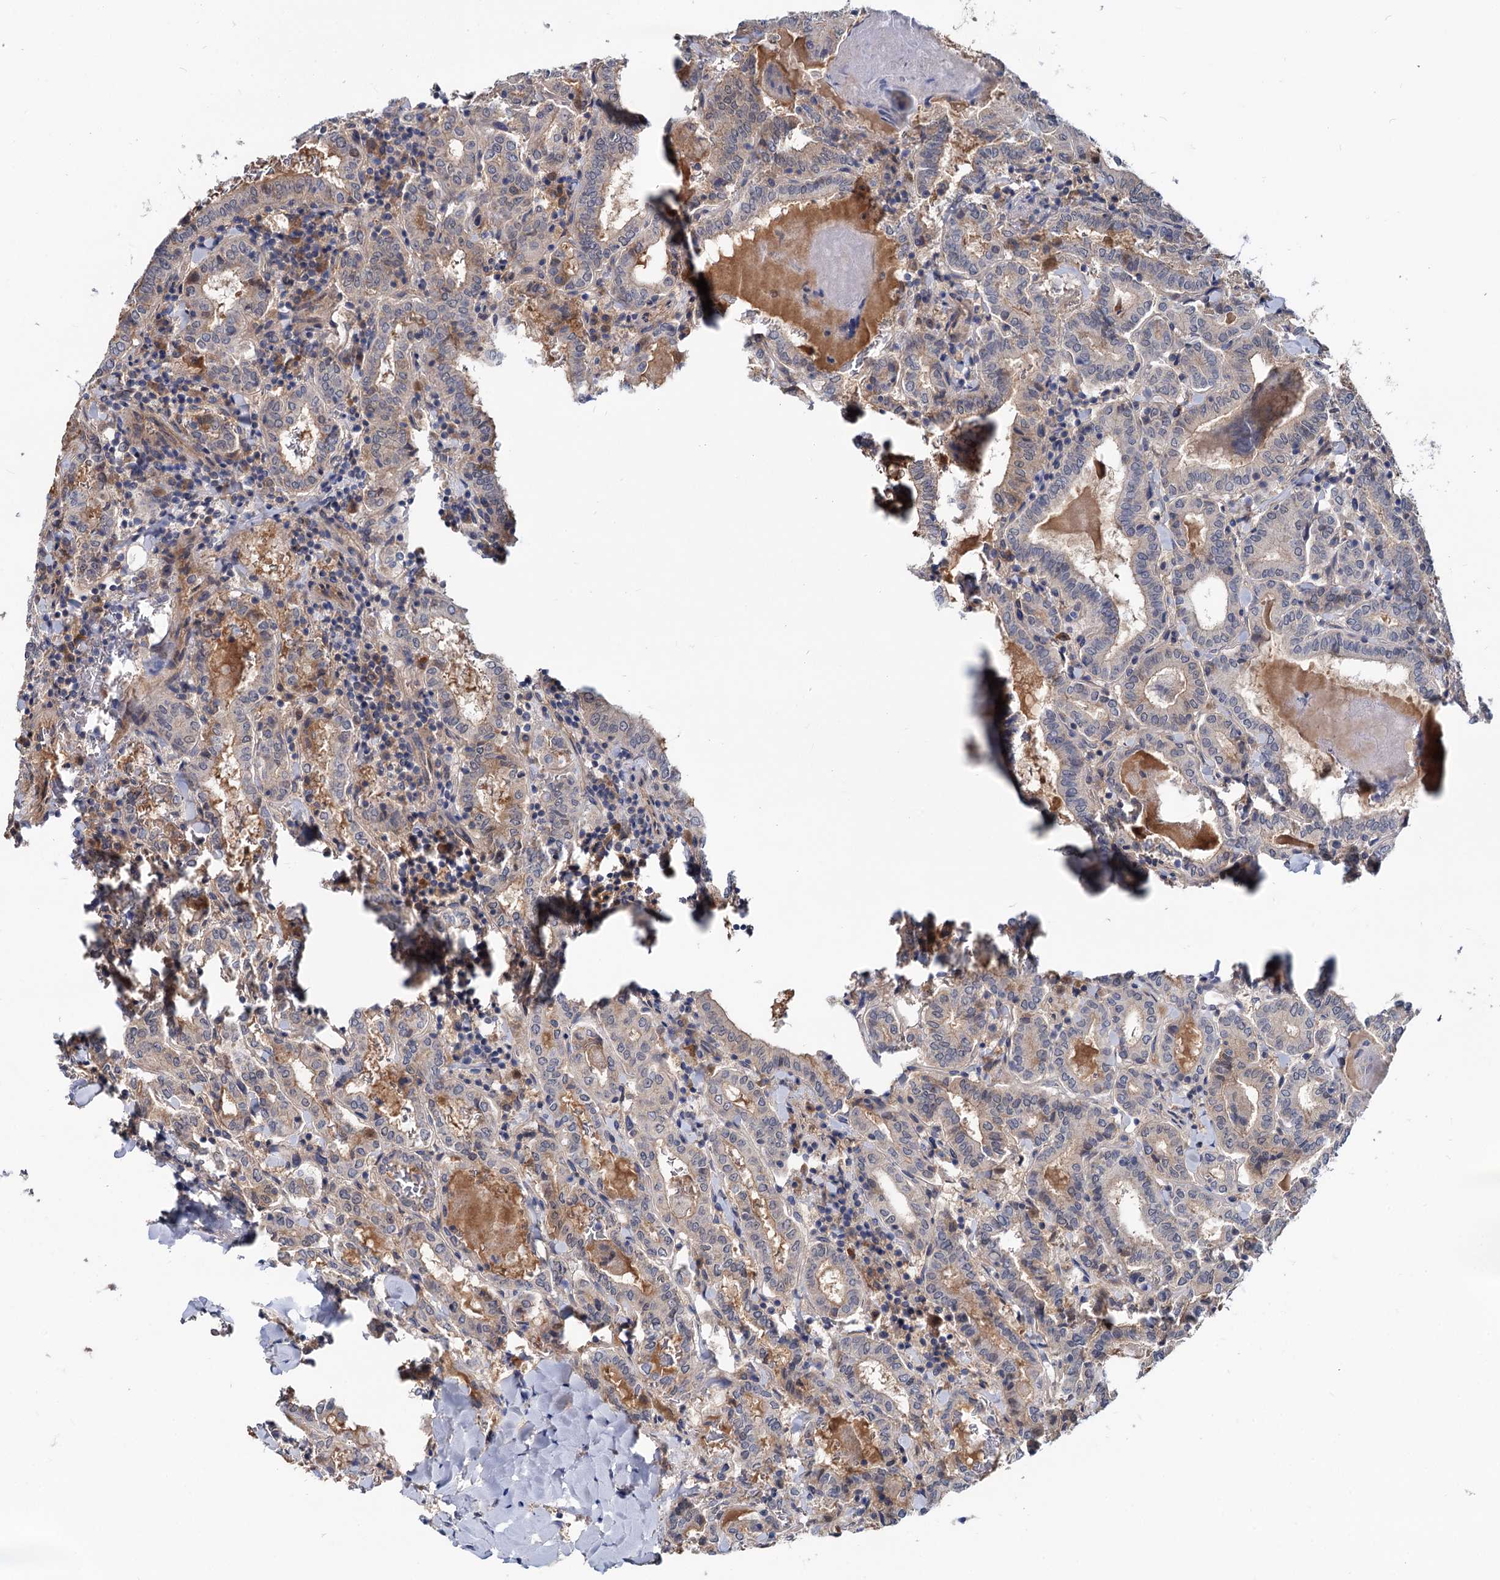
{"staining": {"intensity": "negative", "quantity": "none", "location": "none"}, "tissue": "thyroid cancer", "cell_type": "Tumor cells", "image_type": "cancer", "snomed": [{"axis": "morphology", "description": "Papillary adenocarcinoma, NOS"}, {"axis": "topography", "description": "Thyroid gland"}], "caption": "The photomicrograph exhibits no significant staining in tumor cells of thyroid cancer. (IHC, brightfield microscopy, high magnification).", "gene": "SNX15", "patient": {"sex": "female", "age": 72}}